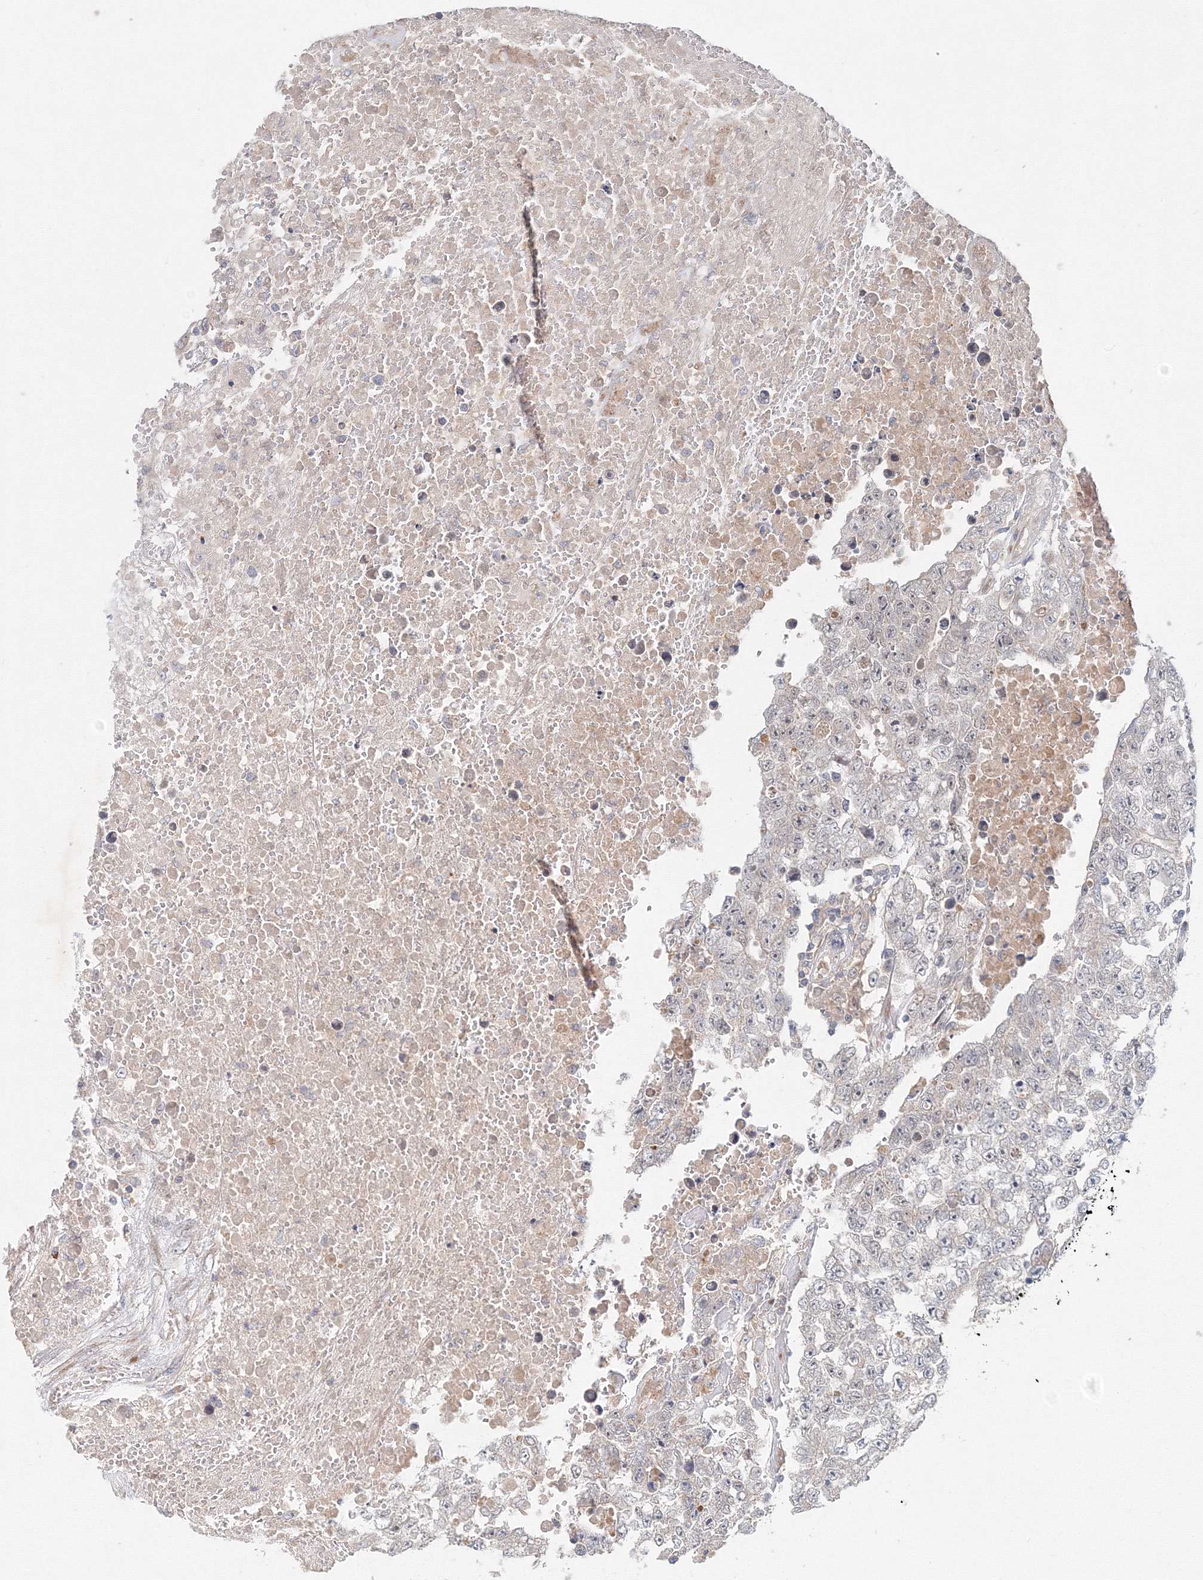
{"staining": {"intensity": "negative", "quantity": "none", "location": "none"}, "tissue": "testis cancer", "cell_type": "Tumor cells", "image_type": "cancer", "snomed": [{"axis": "morphology", "description": "Carcinoma, Embryonal, NOS"}, {"axis": "topography", "description": "Testis"}], "caption": "The photomicrograph shows no significant expression in tumor cells of testis embryonal carcinoma.", "gene": "WDR49", "patient": {"sex": "male", "age": 25}}